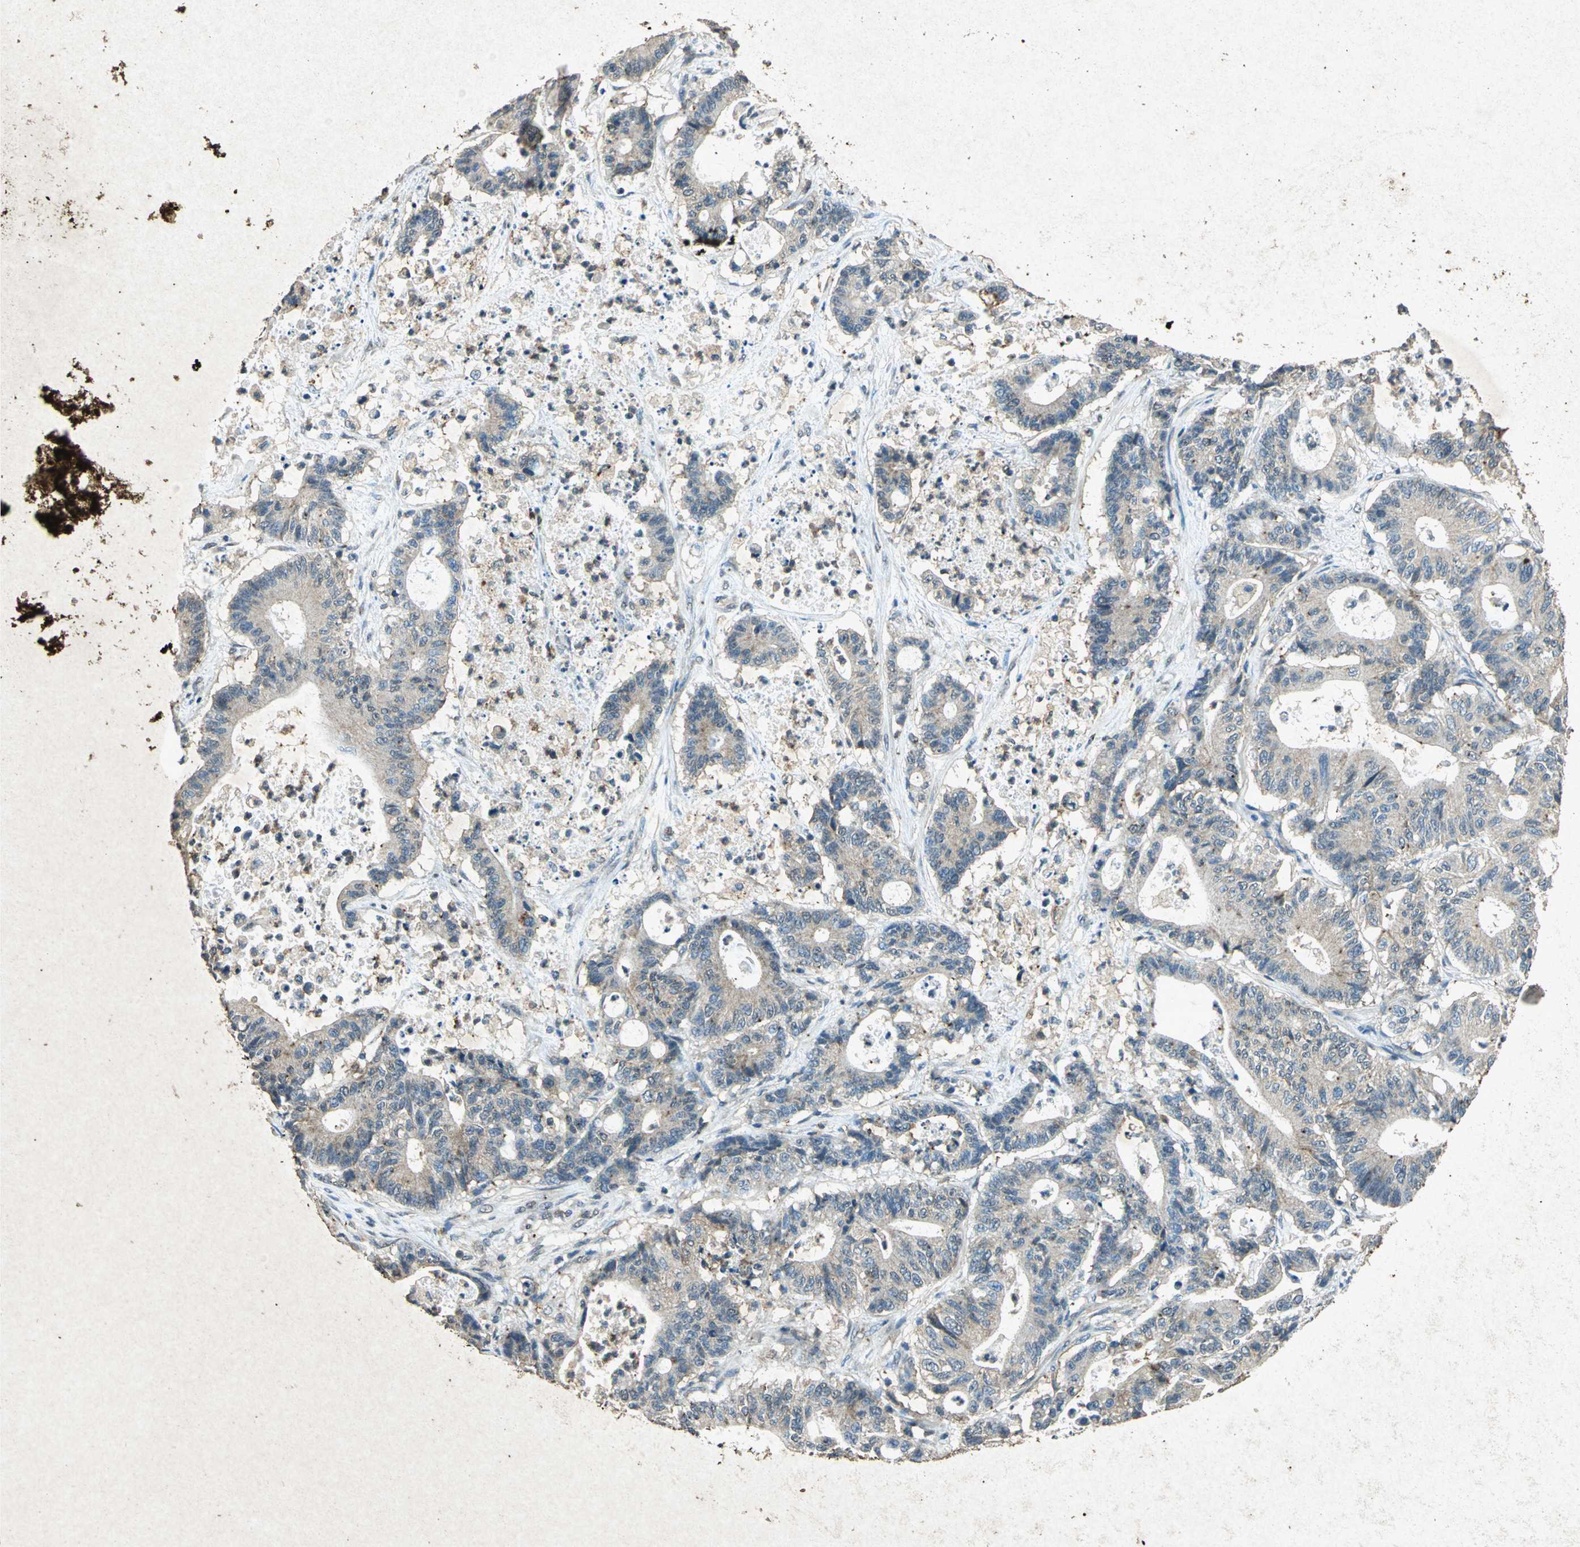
{"staining": {"intensity": "weak", "quantity": "25%-75%", "location": "cytoplasmic/membranous"}, "tissue": "colorectal cancer", "cell_type": "Tumor cells", "image_type": "cancer", "snomed": [{"axis": "morphology", "description": "Adenocarcinoma, NOS"}, {"axis": "topography", "description": "Colon"}], "caption": "An immunohistochemistry (IHC) micrograph of neoplastic tissue is shown. Protein staining in brown labels weak cytoplasmic/membranous positivity in colorectal adenocarcinoma within tumor cells.", "gene": "PSEN1", "patient": {"sex": "female", "age": 84}}